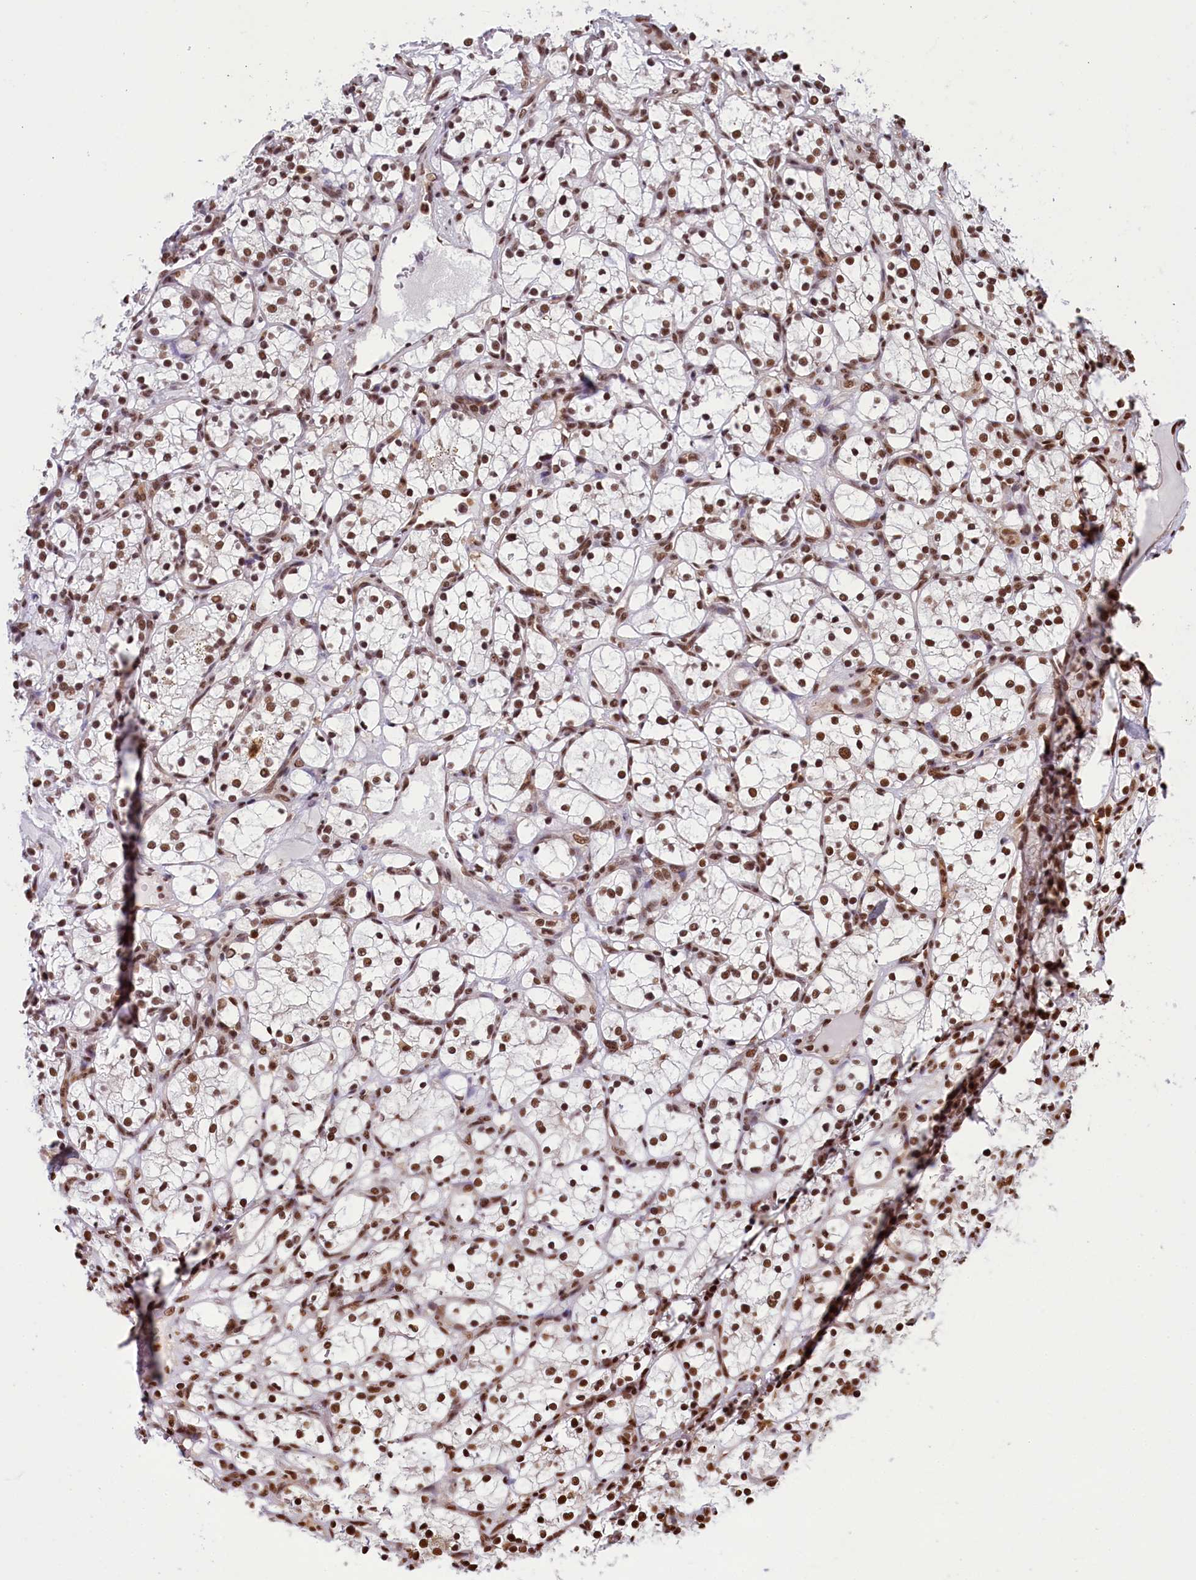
{"staining": {"intensity": "moderate", "quantity": ">75%", "location": "nuclear"}, "tissue": "renal cancer", "cell_type": "Tumor cells", "image_type": "cancer", "snomed": [{"axis": "morphology", "description": "Adenocarcinoma, NOS"}, {"axis": "topography", "description": "Kidney"}], "caption": "This is an image of immunohistochemistry staining of renal adenocarcinoma, which shows moderate expression in the nuclear of tumor cells.", "gene": "SNRPD2", "patient": {"sex": "female", "age": 69}}